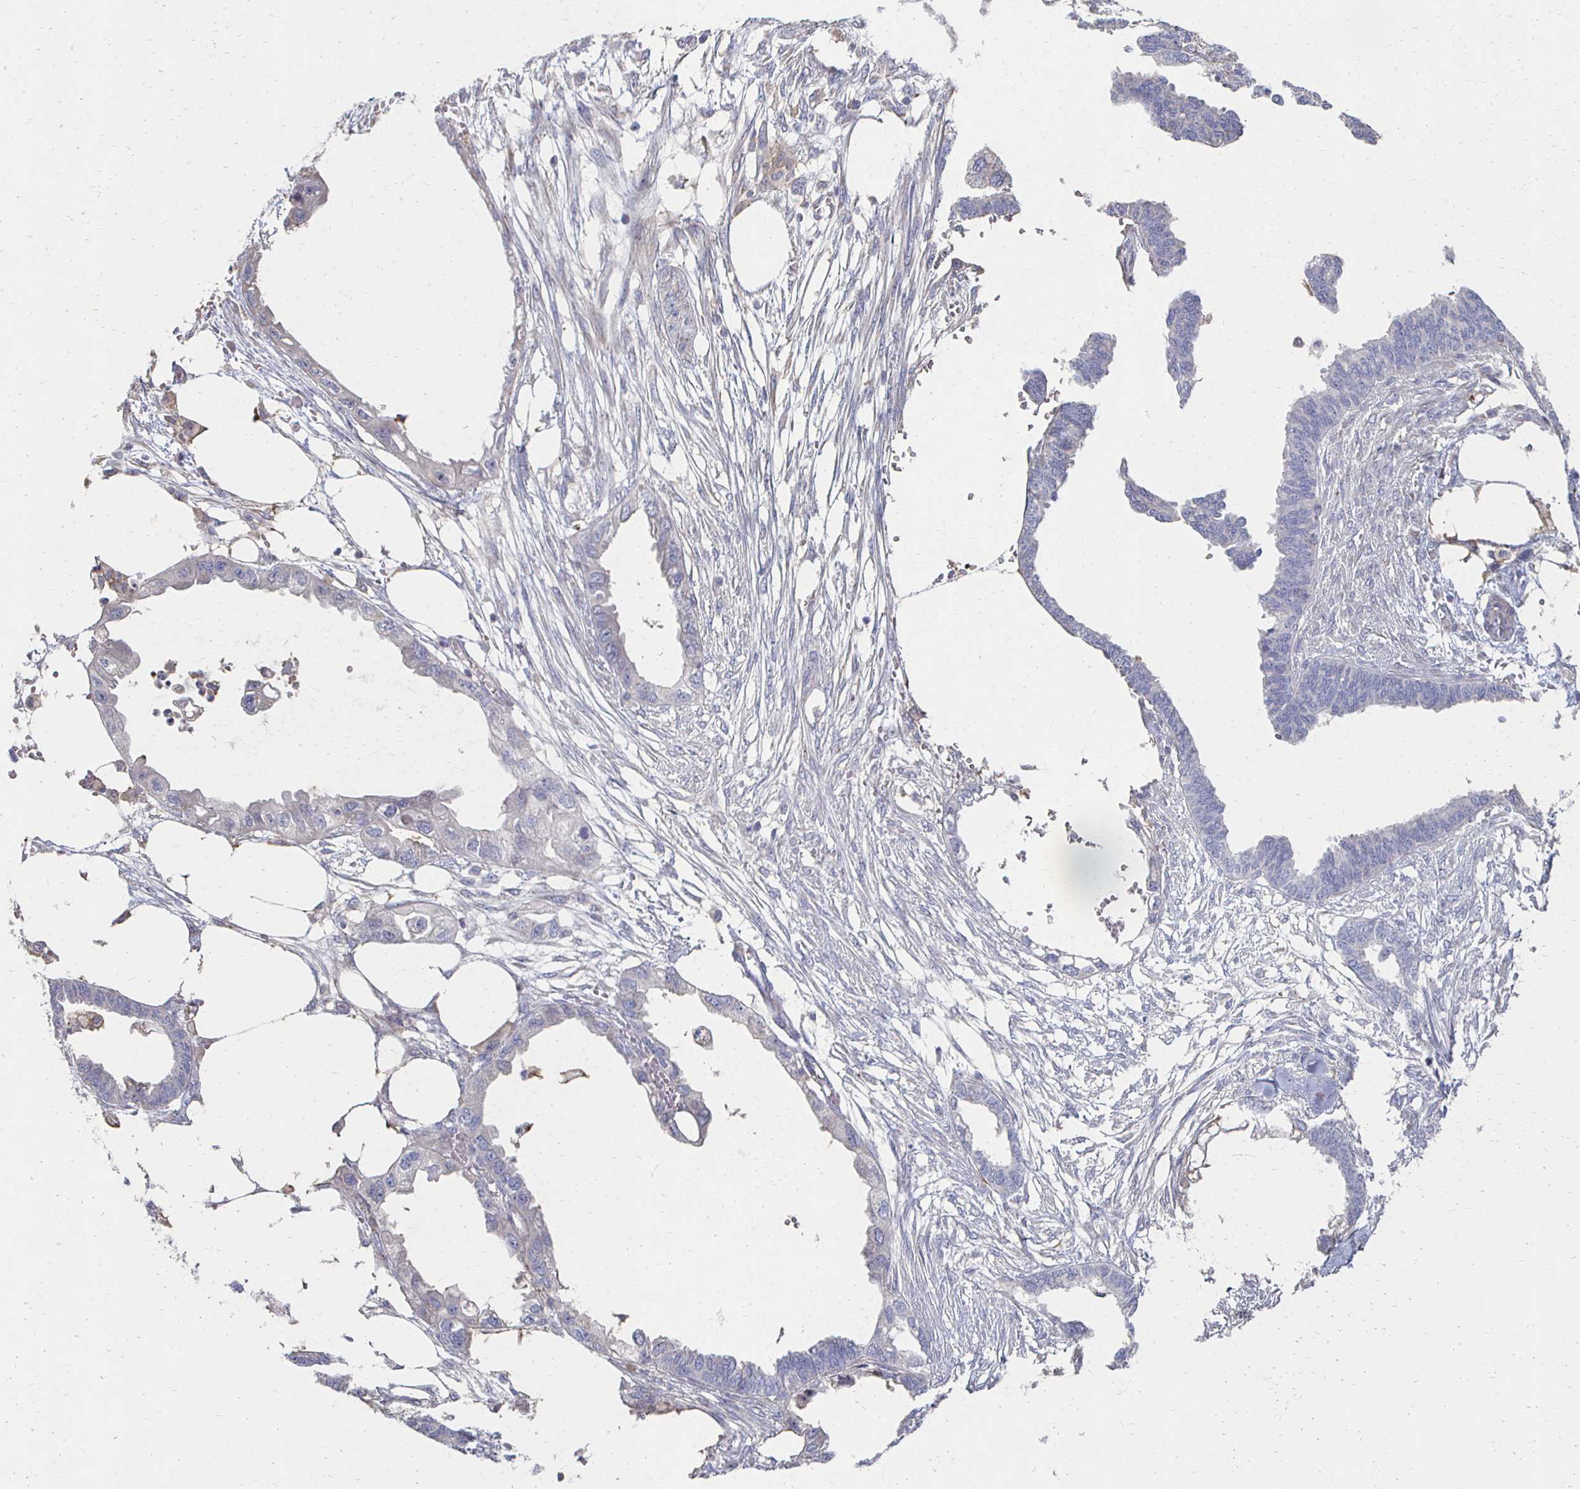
{"staining": {"intensity": "negative", "quantity": "none", "location": "none"}, "tissue": "endometrial cancer", "cell_type": "Tumor cells", "image_type": "cancer", "snomed": [{"axis": "morphology", "description": "Adenocarcinoma, NOS"}, {"axis": "morphology", "description": "Adenocarcinoma, metastatic, NOS"}, {"axis": "topography", "description": "Adipose tissue"}, {"axis": "topography", "description": "Endometrium"}], "caption": "Adenocarcinoma (endometrial) was stained to show a protein in brown. There is no significant expression in tumor cells.", "gene": "CX3CR1", "patient": {"sex": "female", "age": 67}}